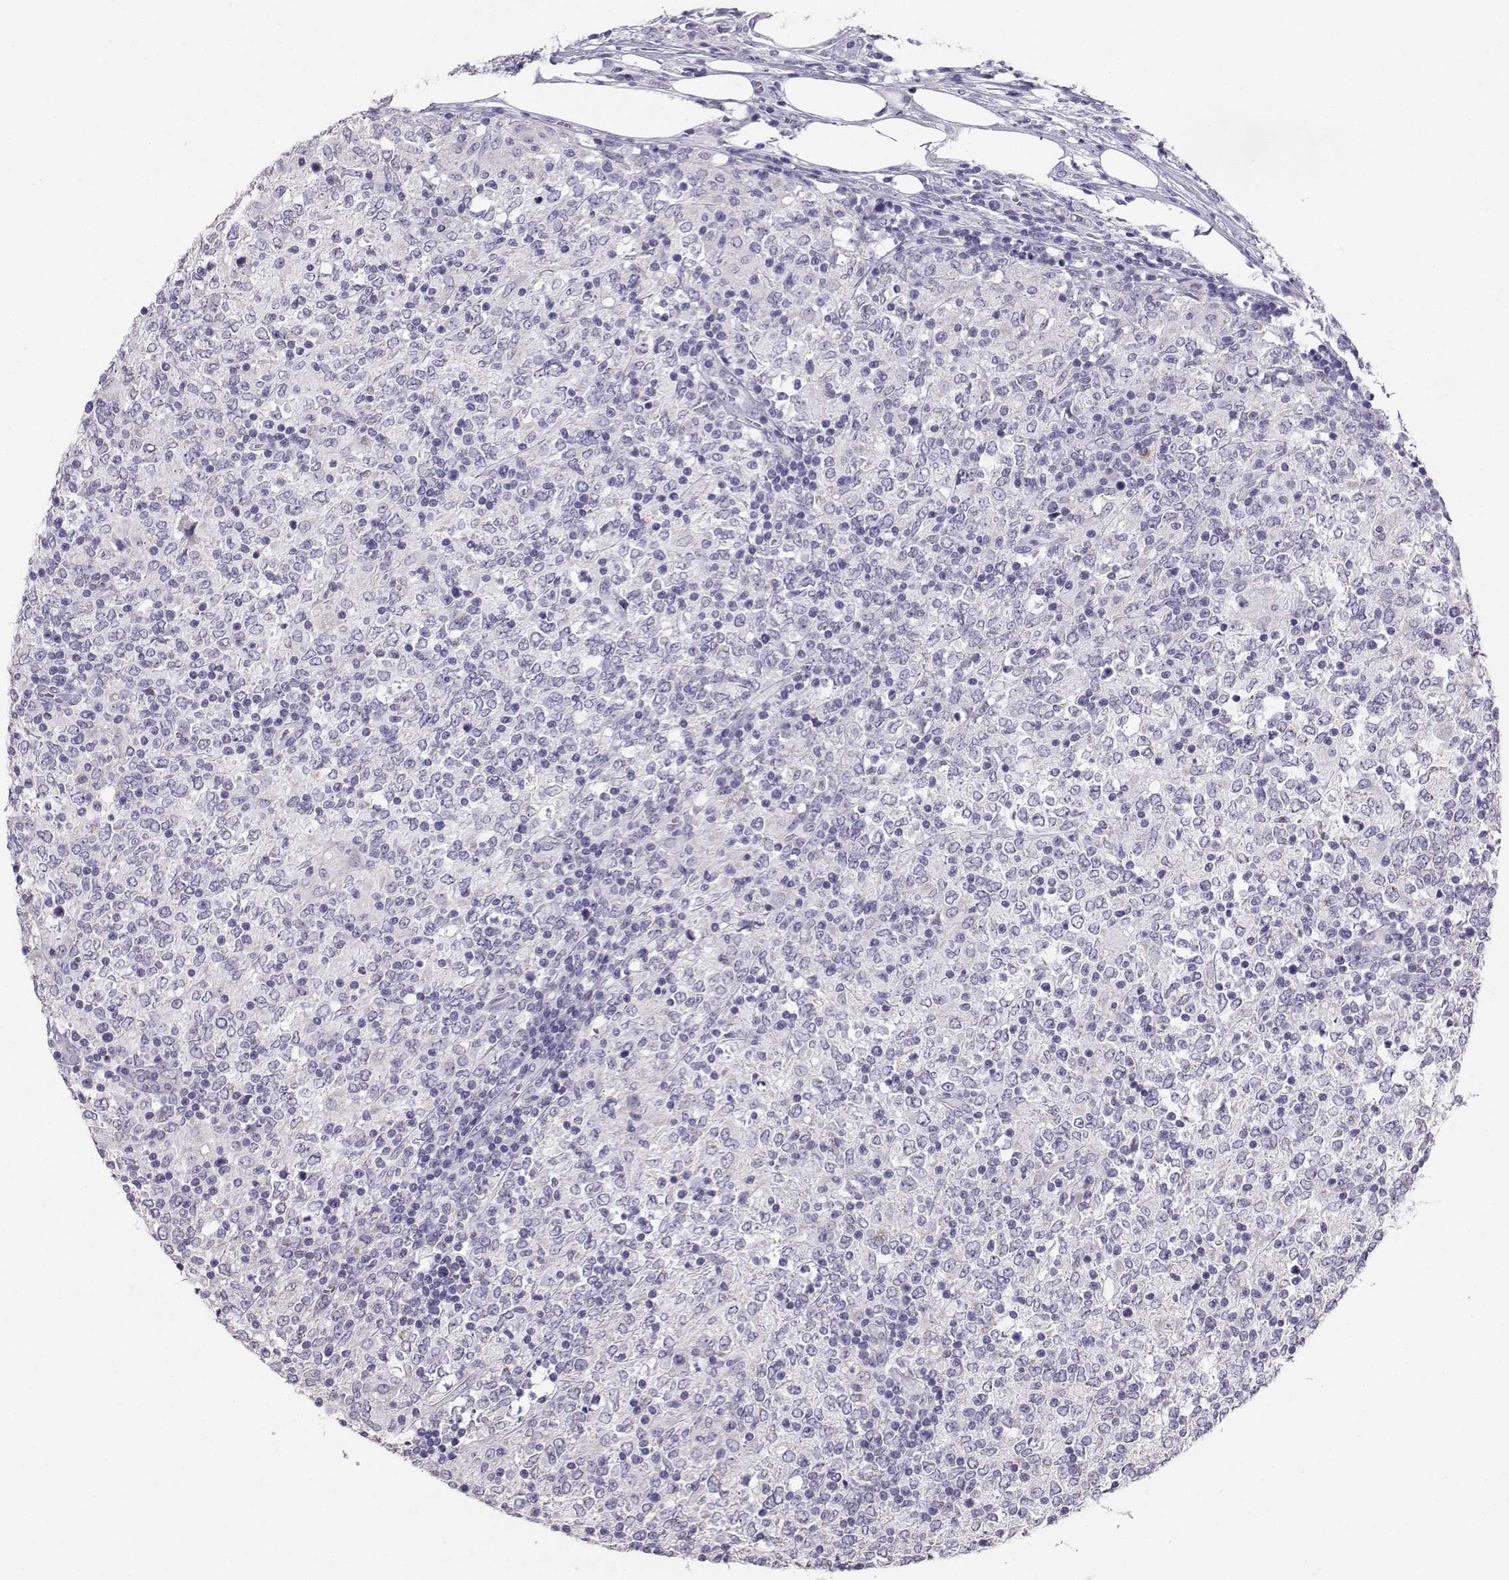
{"staining": {"intensity": "negative", "quantity": "none", "location": "none"}, "tissue": "lymphoma", "cell_type": "Tumor cells", "image_type": "cancer", "snomed": [{"axis": "morphology", "description": "Malignant lymphoma, non-Hodgkin's type, High grade"}, {"axis": "topography", "description": "Lymph node"}], "caption": "IHC of lymphoma shows no staining in tumor cells. (DAB immunohistochemistry visualized using brightfield microscopy, high magnification).", "gene": "AVP", "patient": {"sex": "female", "age": 84}}